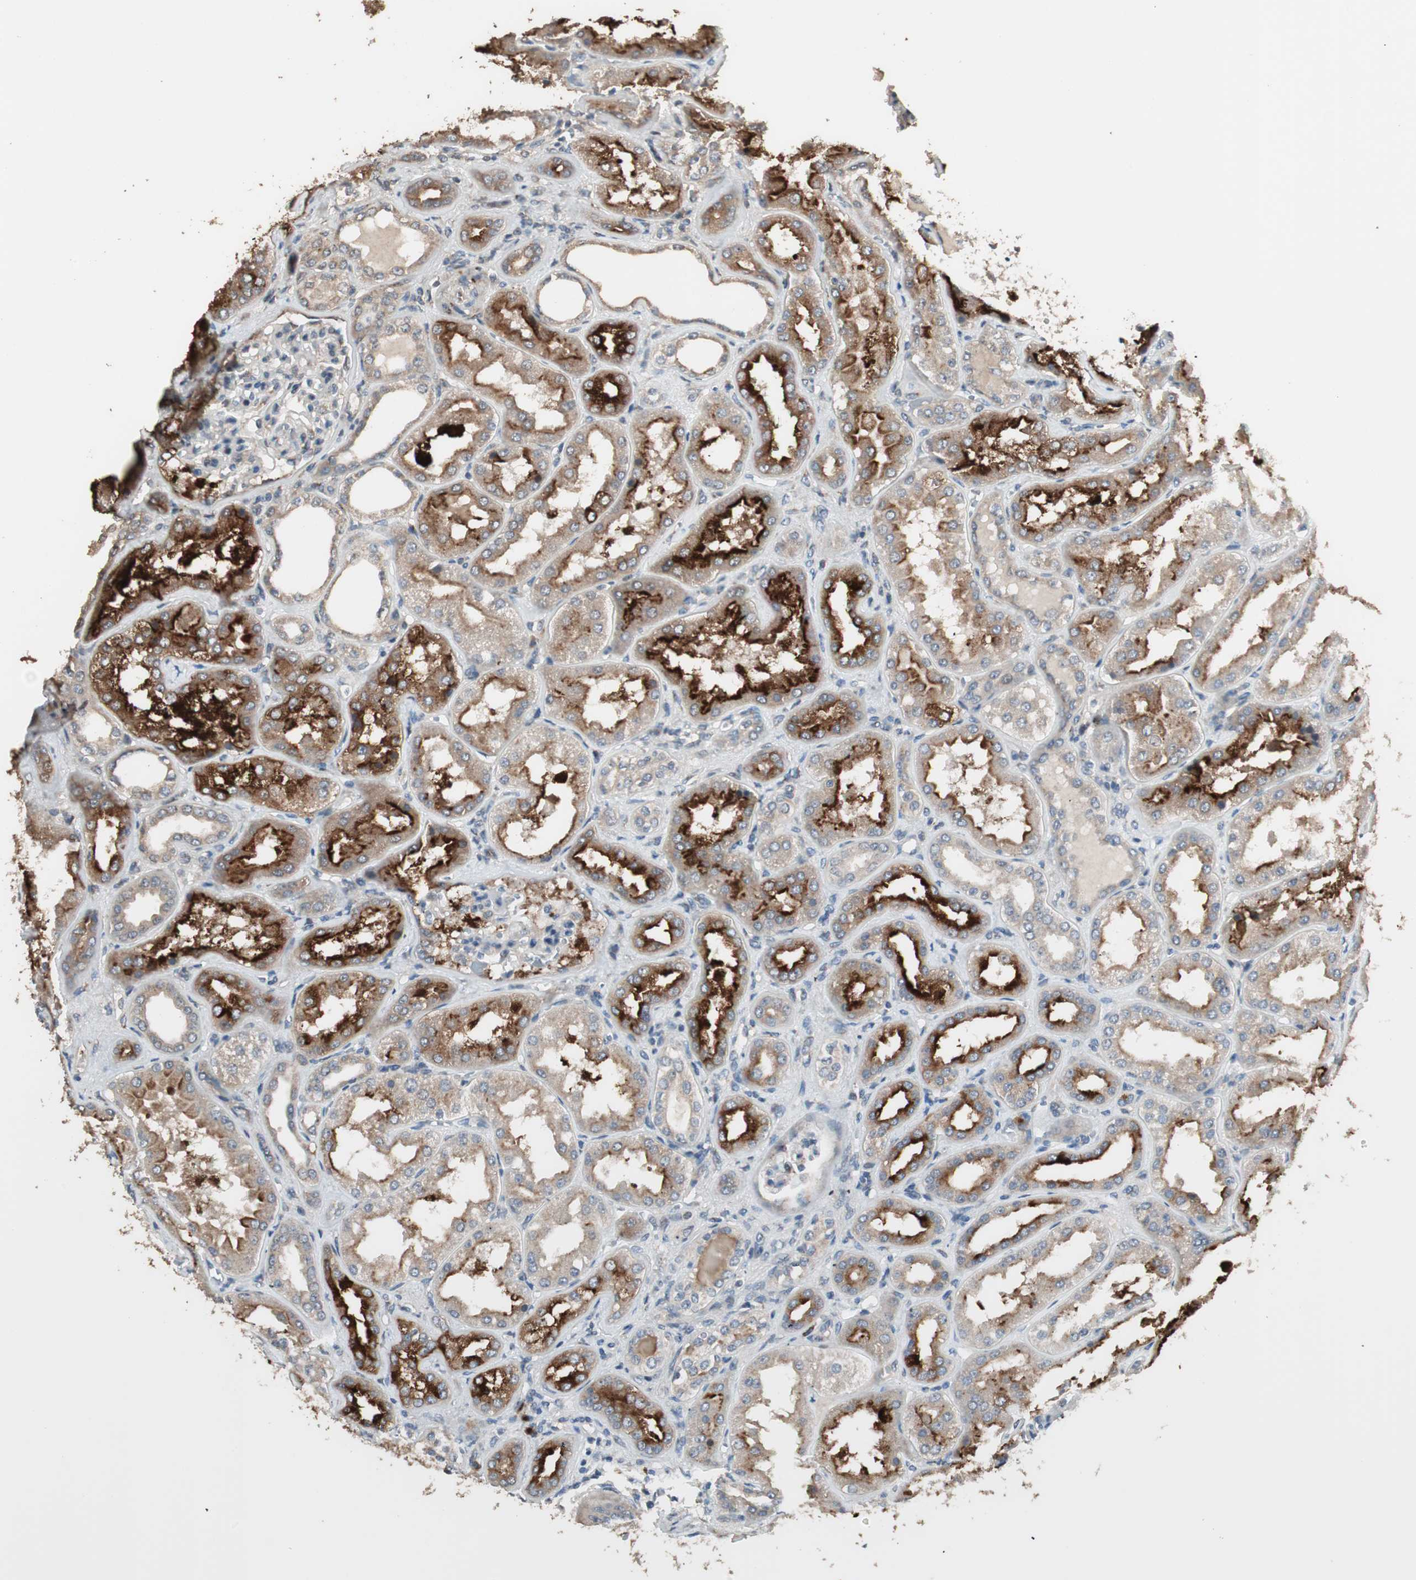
{"staining": {"intensity": "weak", "quantity": ">75%", "location": "cytoplasmic/membranous"}, "tissue": "kidney", "cell_type": "Cells in glomeruli", "image_type": "normal", "snomed": [{"axis": "morphology", "description": "Normal tissue, NOS"}, {"axis": "topography", "description": "Kidney"}], "caption": "Benign kidney exhibits weak cytoplasmic/membranous staining in approximately >75% of cells in glomeruli, visualized by immunohistochemistry.", "gene": "RARRES1", "patient": {"sex": "female", "age": 56}}